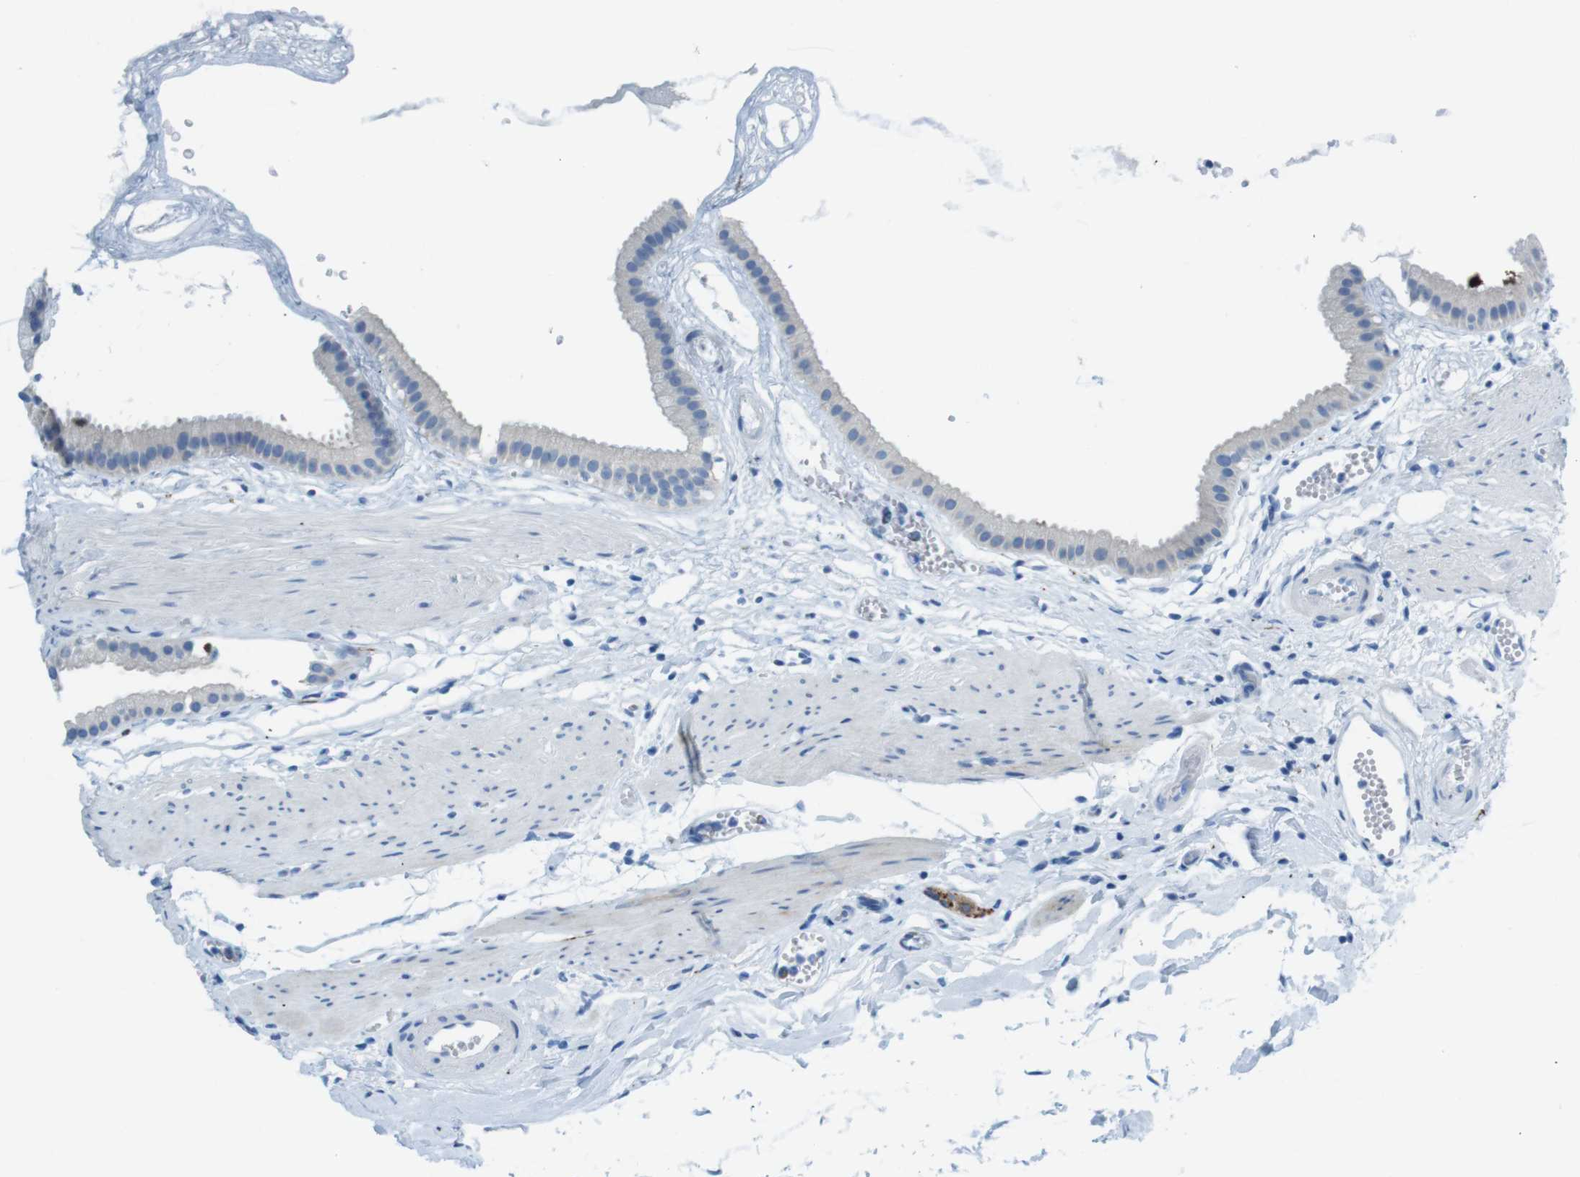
{"staining": {"intensity": "negative", "quantity": "none", "location": "none"}, "tissue": "gallbladder", "cell_type": "Glandular cells", "image_type": "normal", "snomed": [{"axis": "morphology", "description": "Normal tissue, NOS"}, {"axis": "topography", "description": "Gallbladder"}], "caption": "Immunohistochemical staining of benign human gallbladder demonstrates no significant expression in glandular cells. The staining was performed using DAB to visualize the protein expression in brown, while the nuclei were stained in blue with hematoxylin (Magnification: 20x).", "gene": "GAP43", "patient": {"sex": "female", "age": 64}}